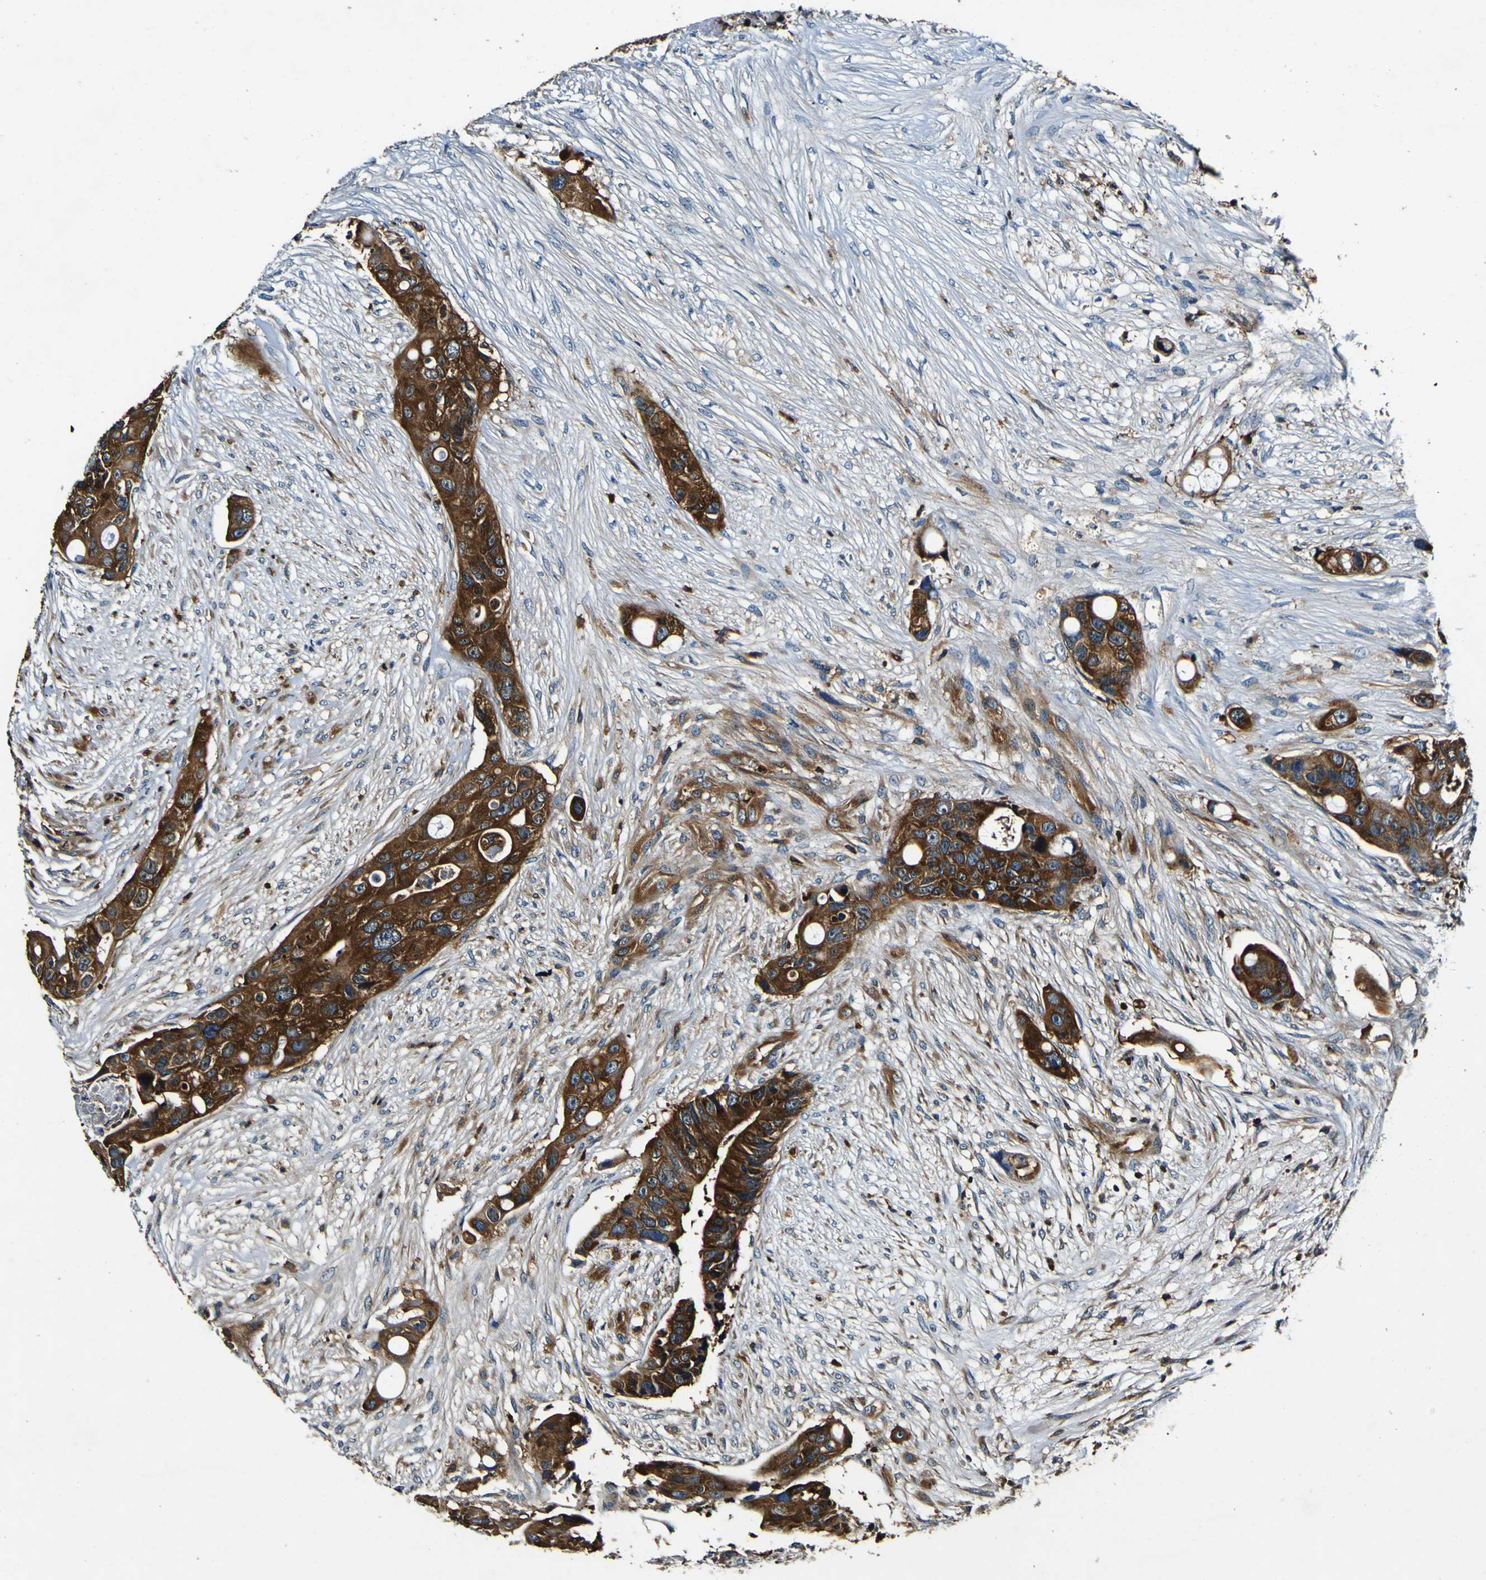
{"staining": {"intensity": "strong", "quantity": ">75%", "location": "cytoplasmic/membranous"}, "tissue": "colorectal cancer", "cell_type": "Tumor cells", "image_type": "cancer", "snomed": [{"axis": "morphology", "description": "Adenocarcinoma, NOS"}, {"axis": "topography", "description": "Colon"}], "caption": "Protein staining by immunohistochemistry (IHC) displays strong cytoplasmic/membranous positivity in approximately >75% of tumor cells in colorectal adenocarcinoma.", "gene": "RHOT2", "patient": {"sex": "female", "age": 57}}